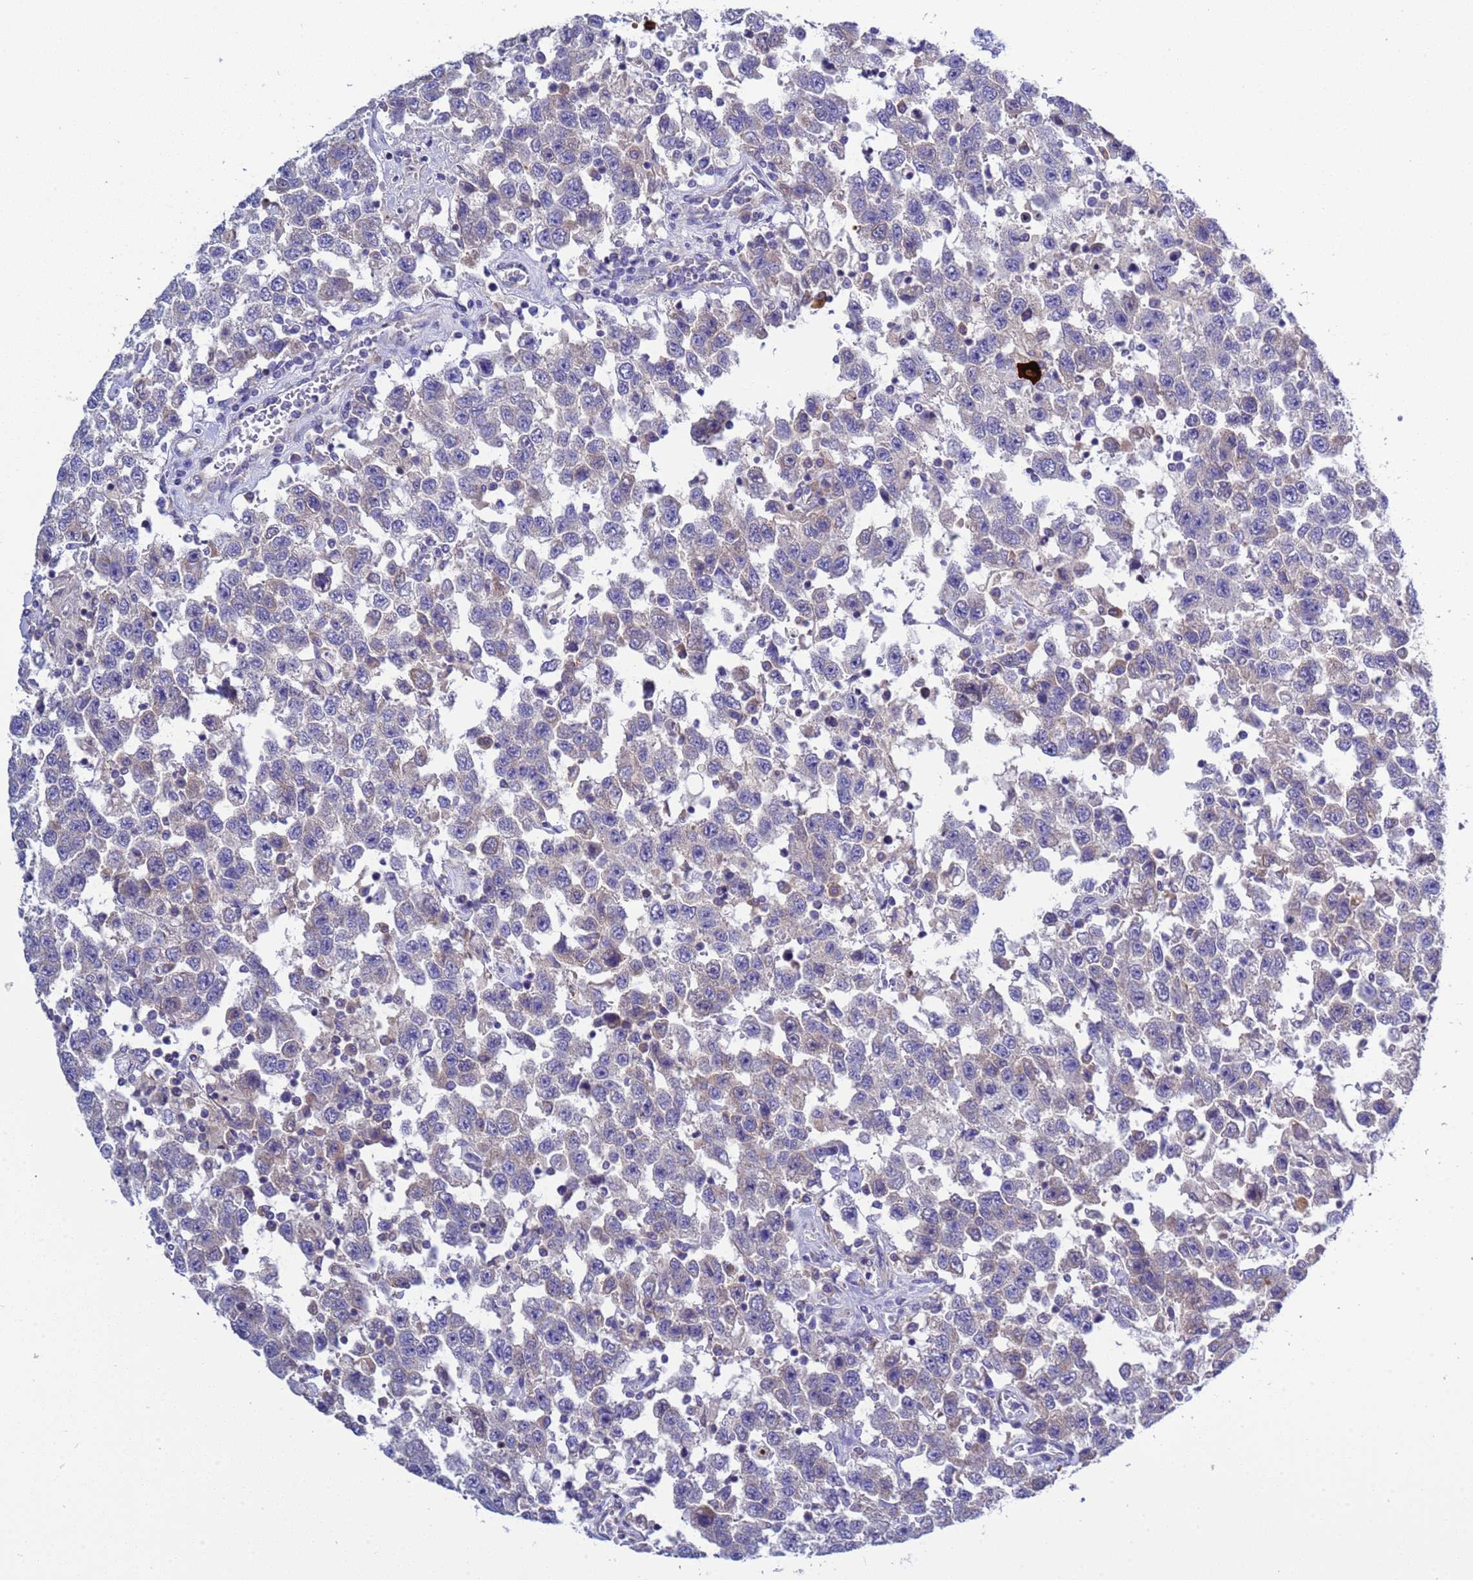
{"staining": {"intensity": "negative", "quantity": "none", "location": "none"}, "tissue": "testis cancer", "cell_type": "Tumor cells", "image_type": "cancer", "snomed": [{"axis": "morphology", "description": "Seminoma, NOS"}, {"axis": "topography", "description": "Testis"}], "caption": "Tumor cells are negative for protein expression in human seminoma (testis). (DAB IHC with hematoxylin counter stain).", "gene": "RC3H2", "patient": {"sex": "male", "age": 41}}